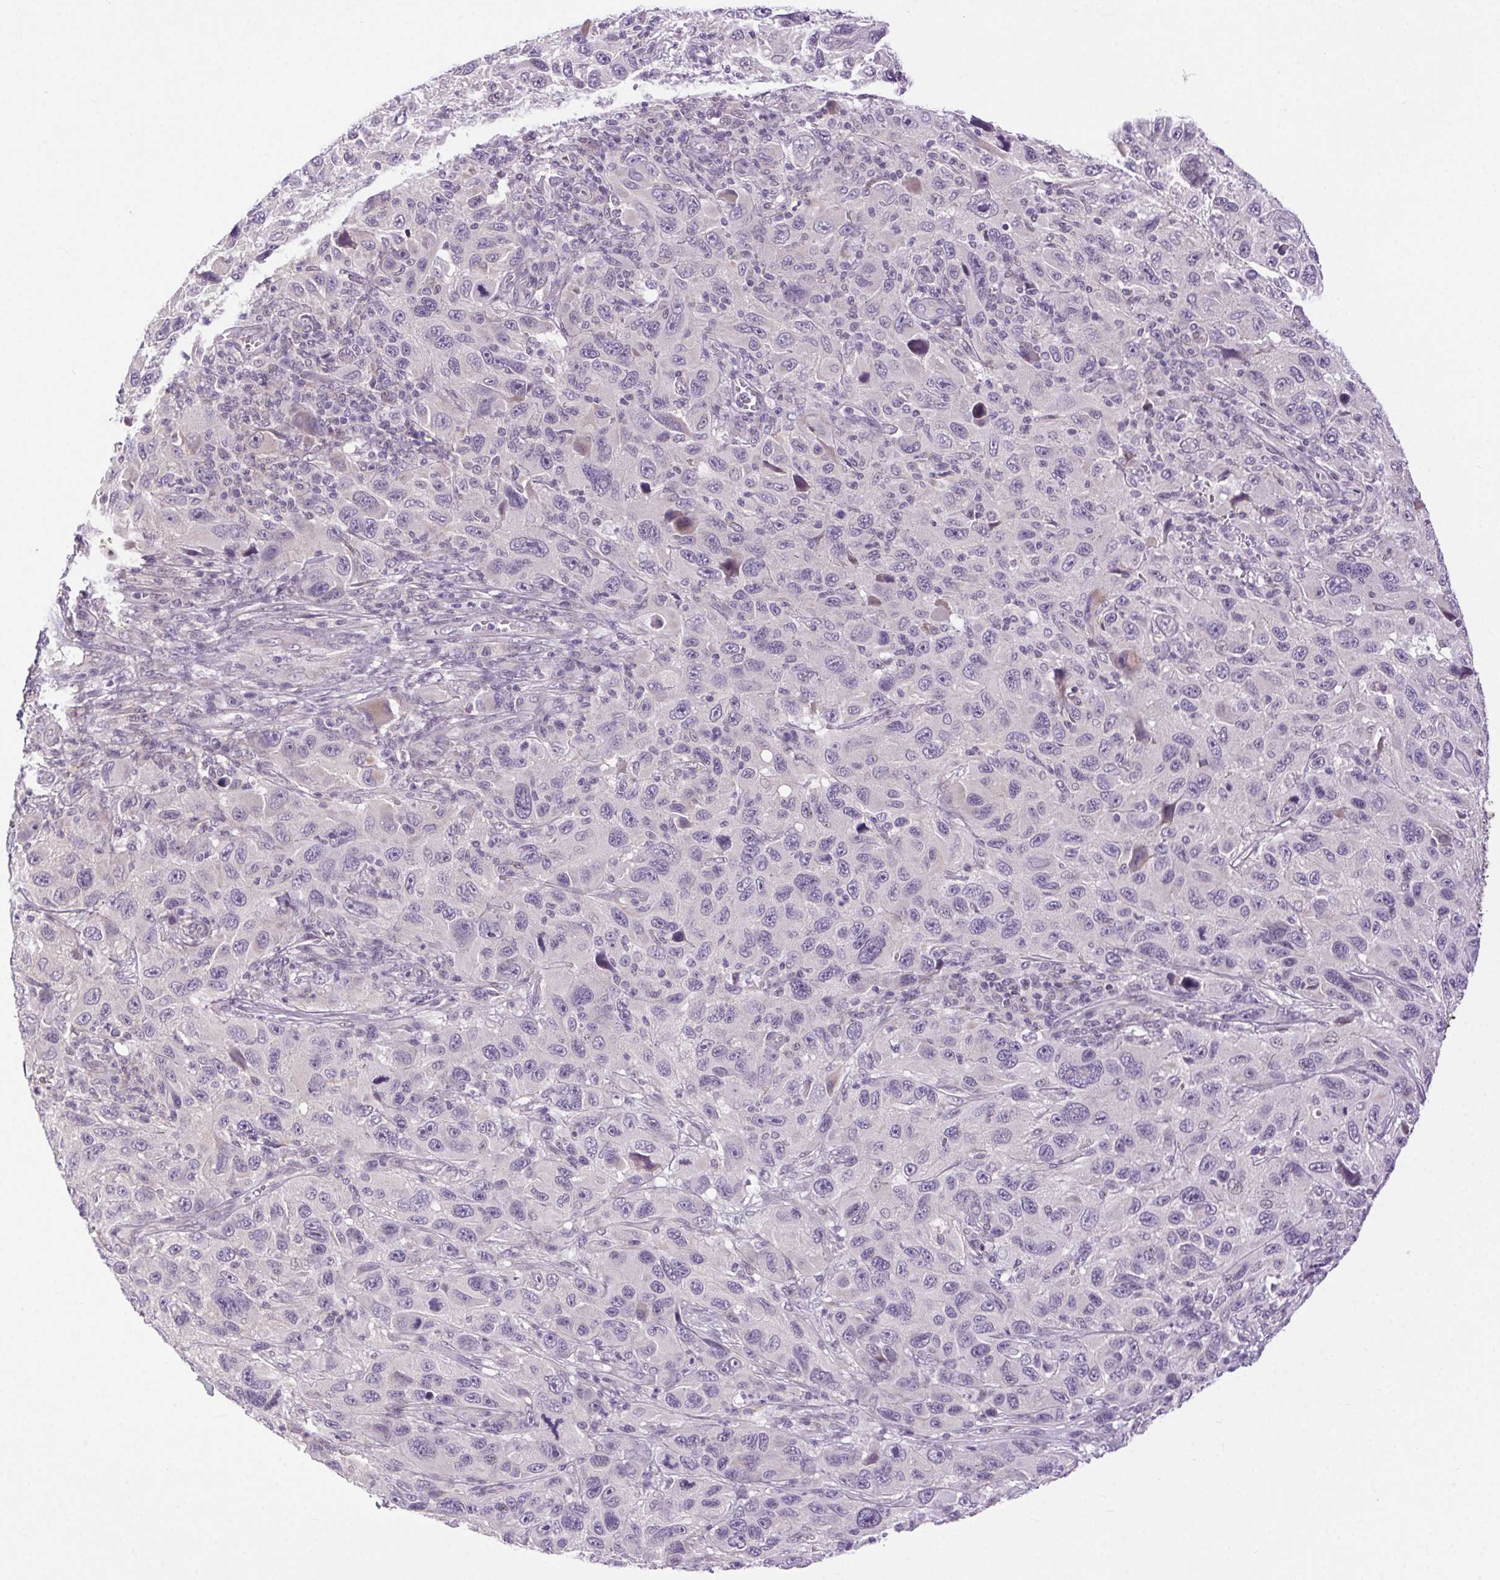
{"staining": {"intensity": "negative", "quantity": "none", "location": "none"}, "tissue": "melanoma", "cell_type": "Tumor cells", "image_type": "cancer", "snomed": [{"axis": "morphology", "description": "Malignant melanoma, NOS"}, {"axis": "topography", "description": "Skin"}], "caption": "This is an IHC micrograph of human malignant melanoma. There is no staining in tumor cells.", "gene": "SYT11", "patient": {"sex": "male", "age": 53}}